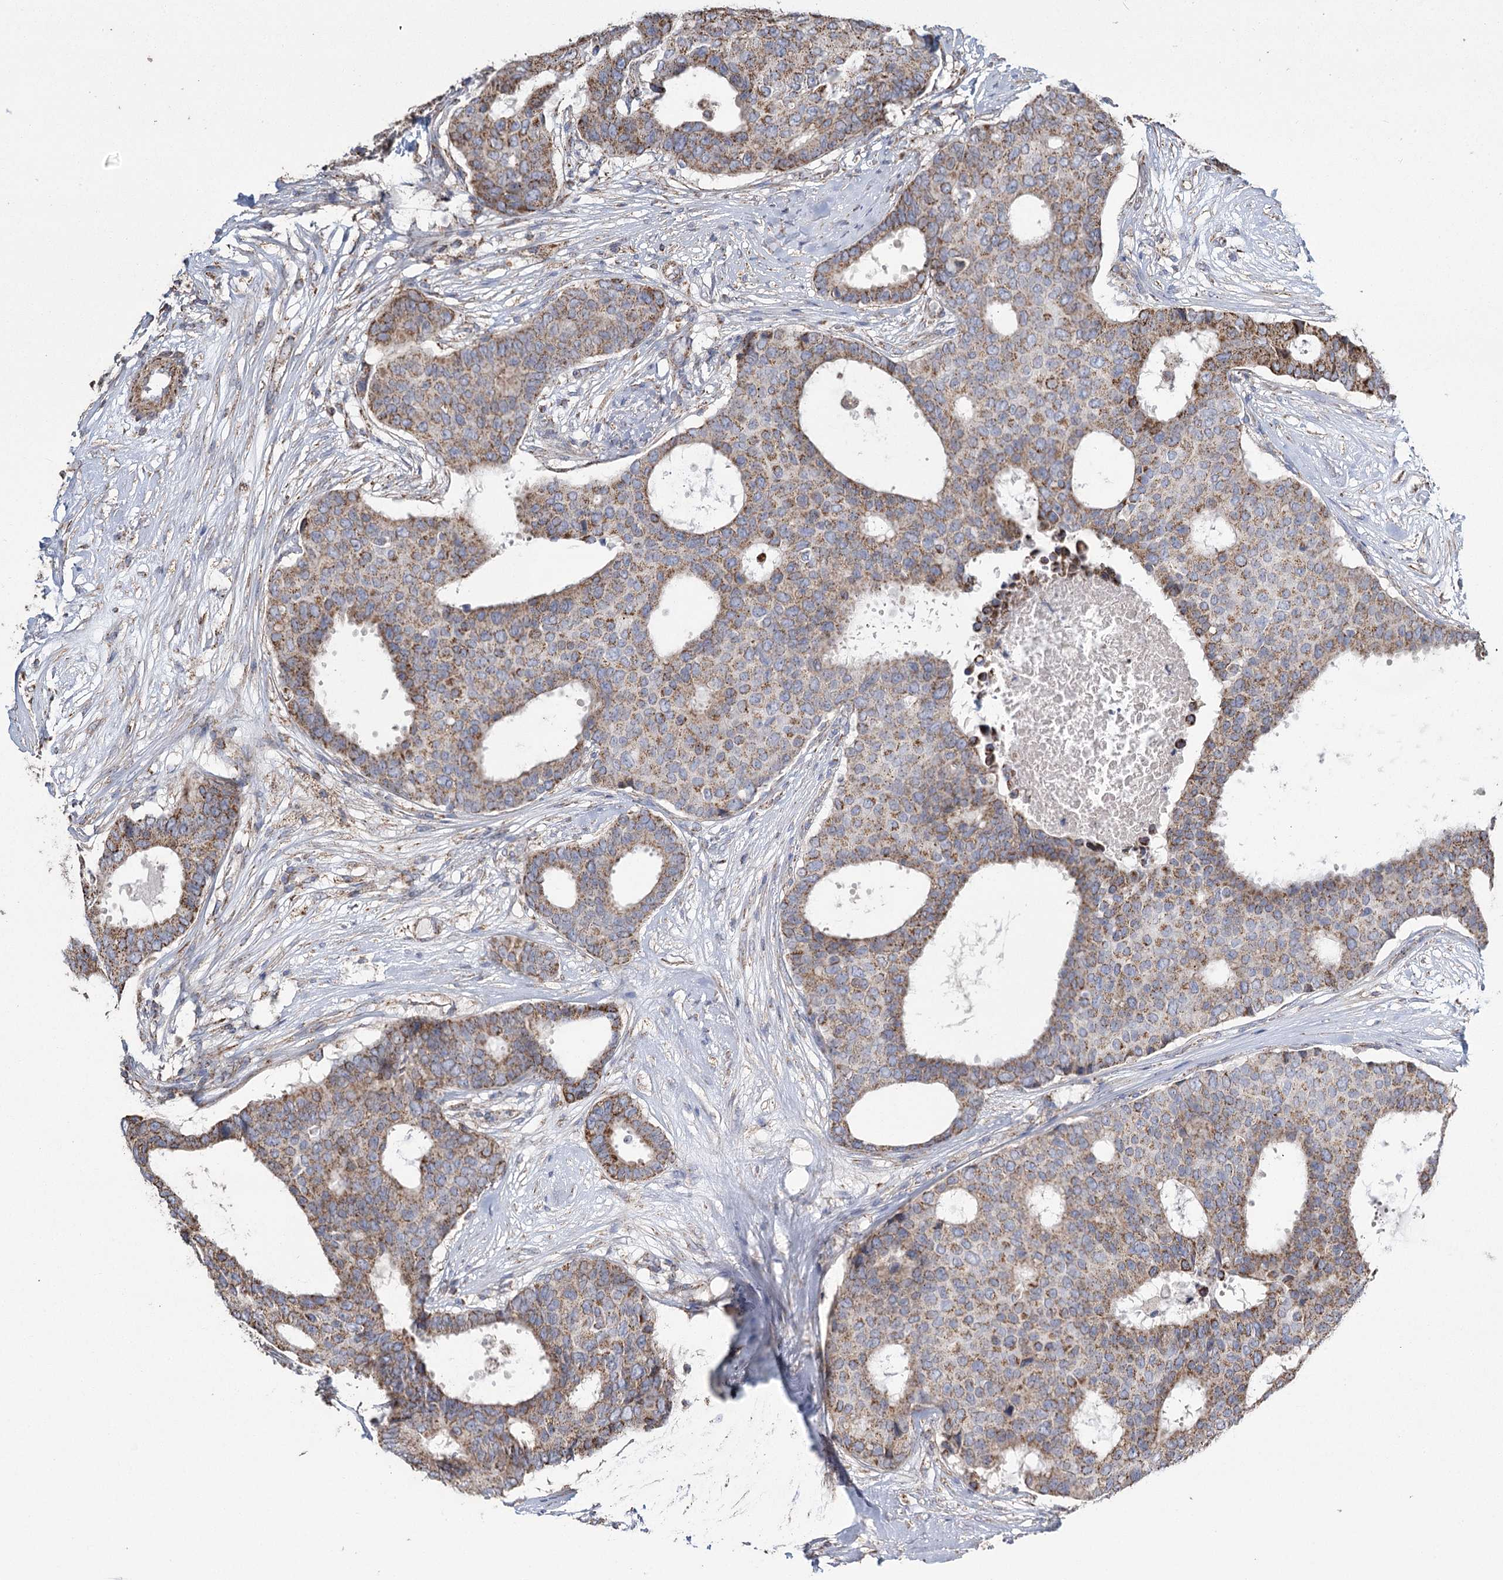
{"staining": {"intensity": "moderate", "quantity": ">75%", "location": "cytoplasmic/membranous"}, "tissue": "breast cancer", "cell_type": "Tumor cells", "image_type": "cancer", "snomed": [{"axis": "morphology", "description": "Duct carcinoma"}, {"axis": "topography", "description": "Breast"}], "caption": "This photomicrograph exhibits breast infiltrating ductal carcinoma stained with IHC to label a protein in brown. The cytoplasmic/membranous of tumor cells show moderate positivity for the protein. Nuclei are counter-stained blue.", "gene": "RANBP3L", "patient": {"sex": "female", "age": 75}}